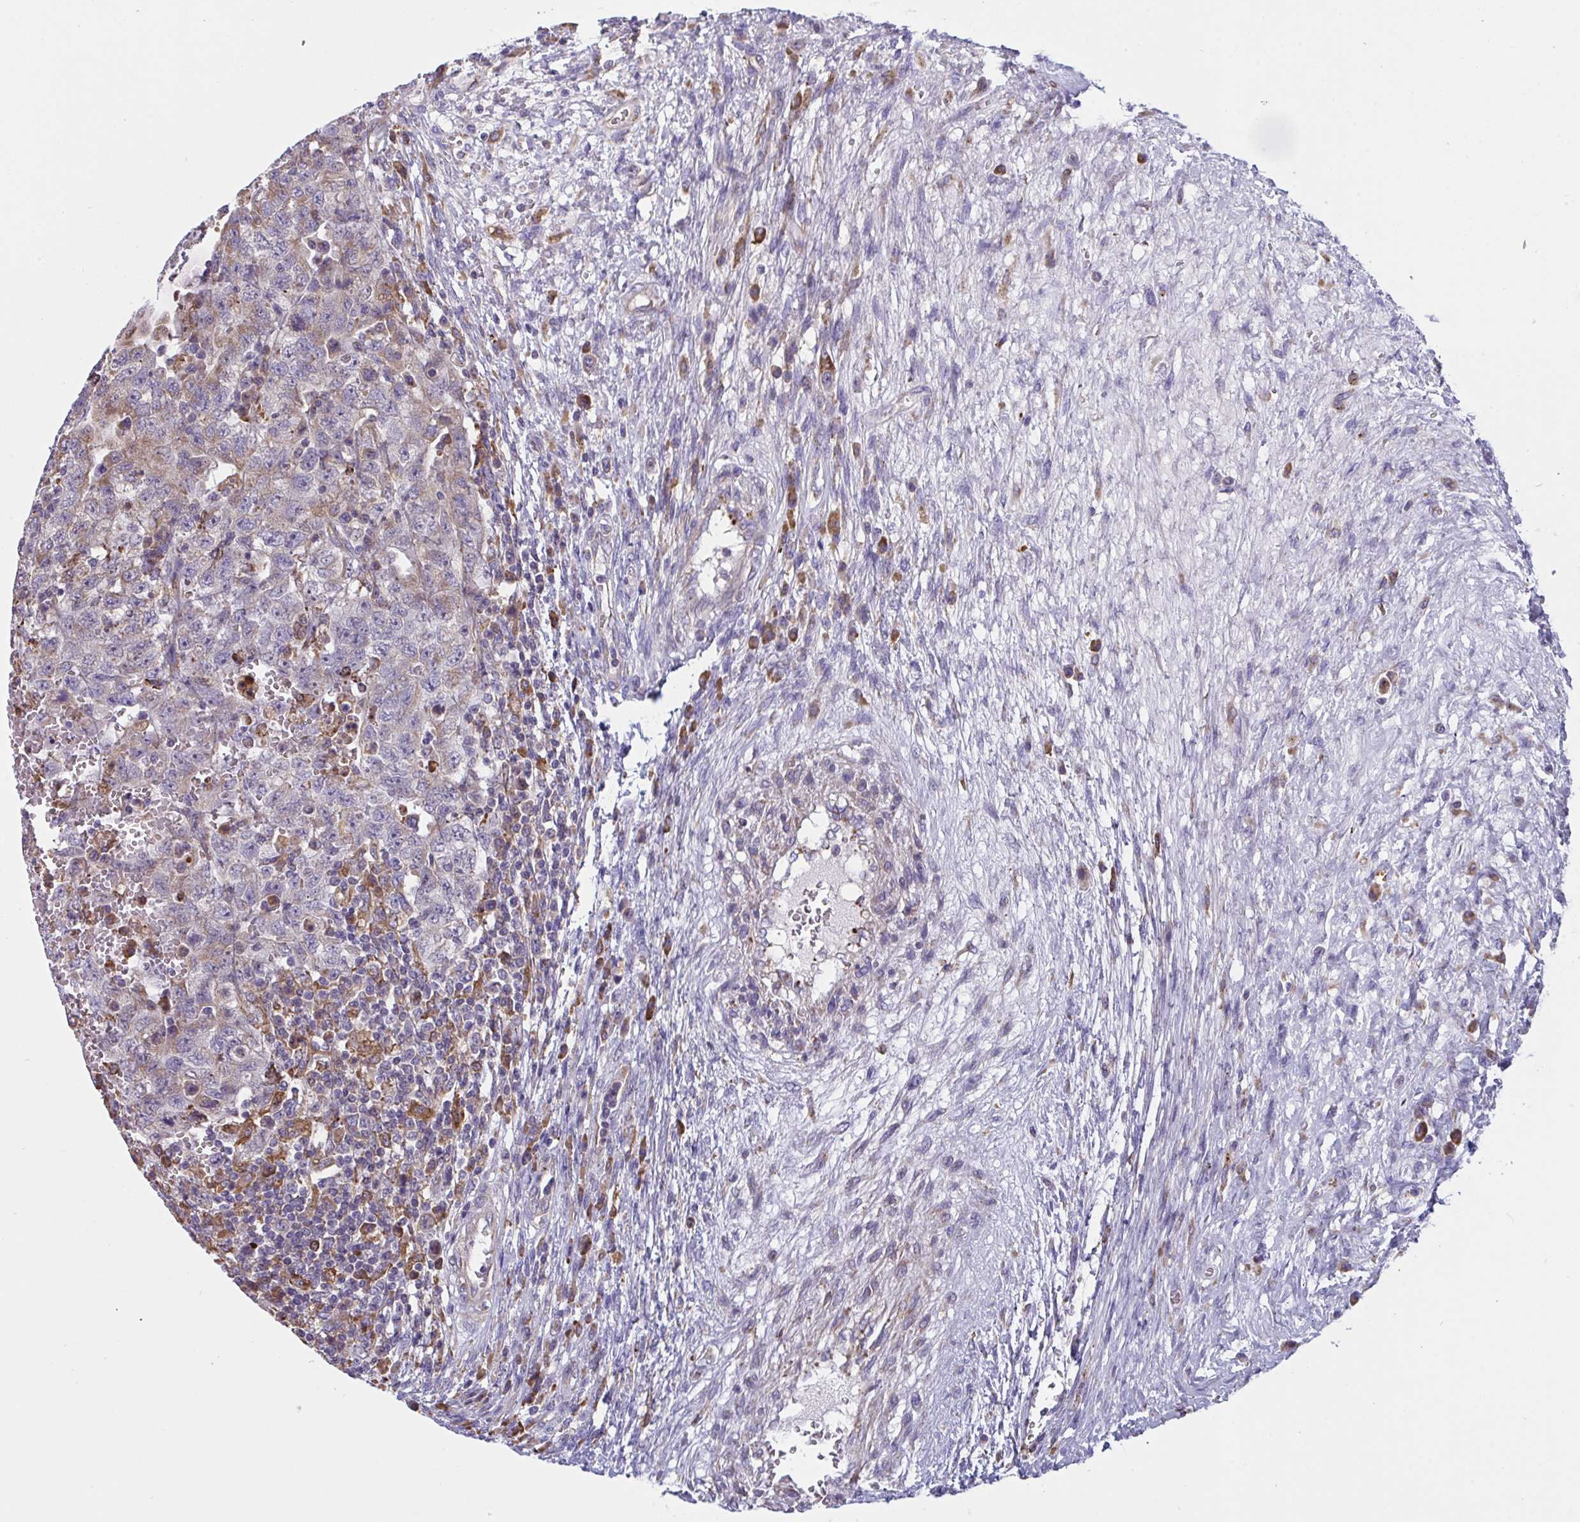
{"staining": {"intensity": "weak", "quantity": "<25%", "location": "cytoplasmic/membranous"}, "tissue": "testis cancer", "cell_type": "Tumor cells", "image_type": "cancer", "snomed": [{"axis": "morphology", "description": "Carcinoma, Embryonal, NOS"}, {"axis": "topography", "description": "Testis"}], "caption": "The histopathology image exhibits no staining of tumor cells in embryonal carcinoma (testis).", "gene": "MYMK", "patient": {"sex": "male", "age": 26}}